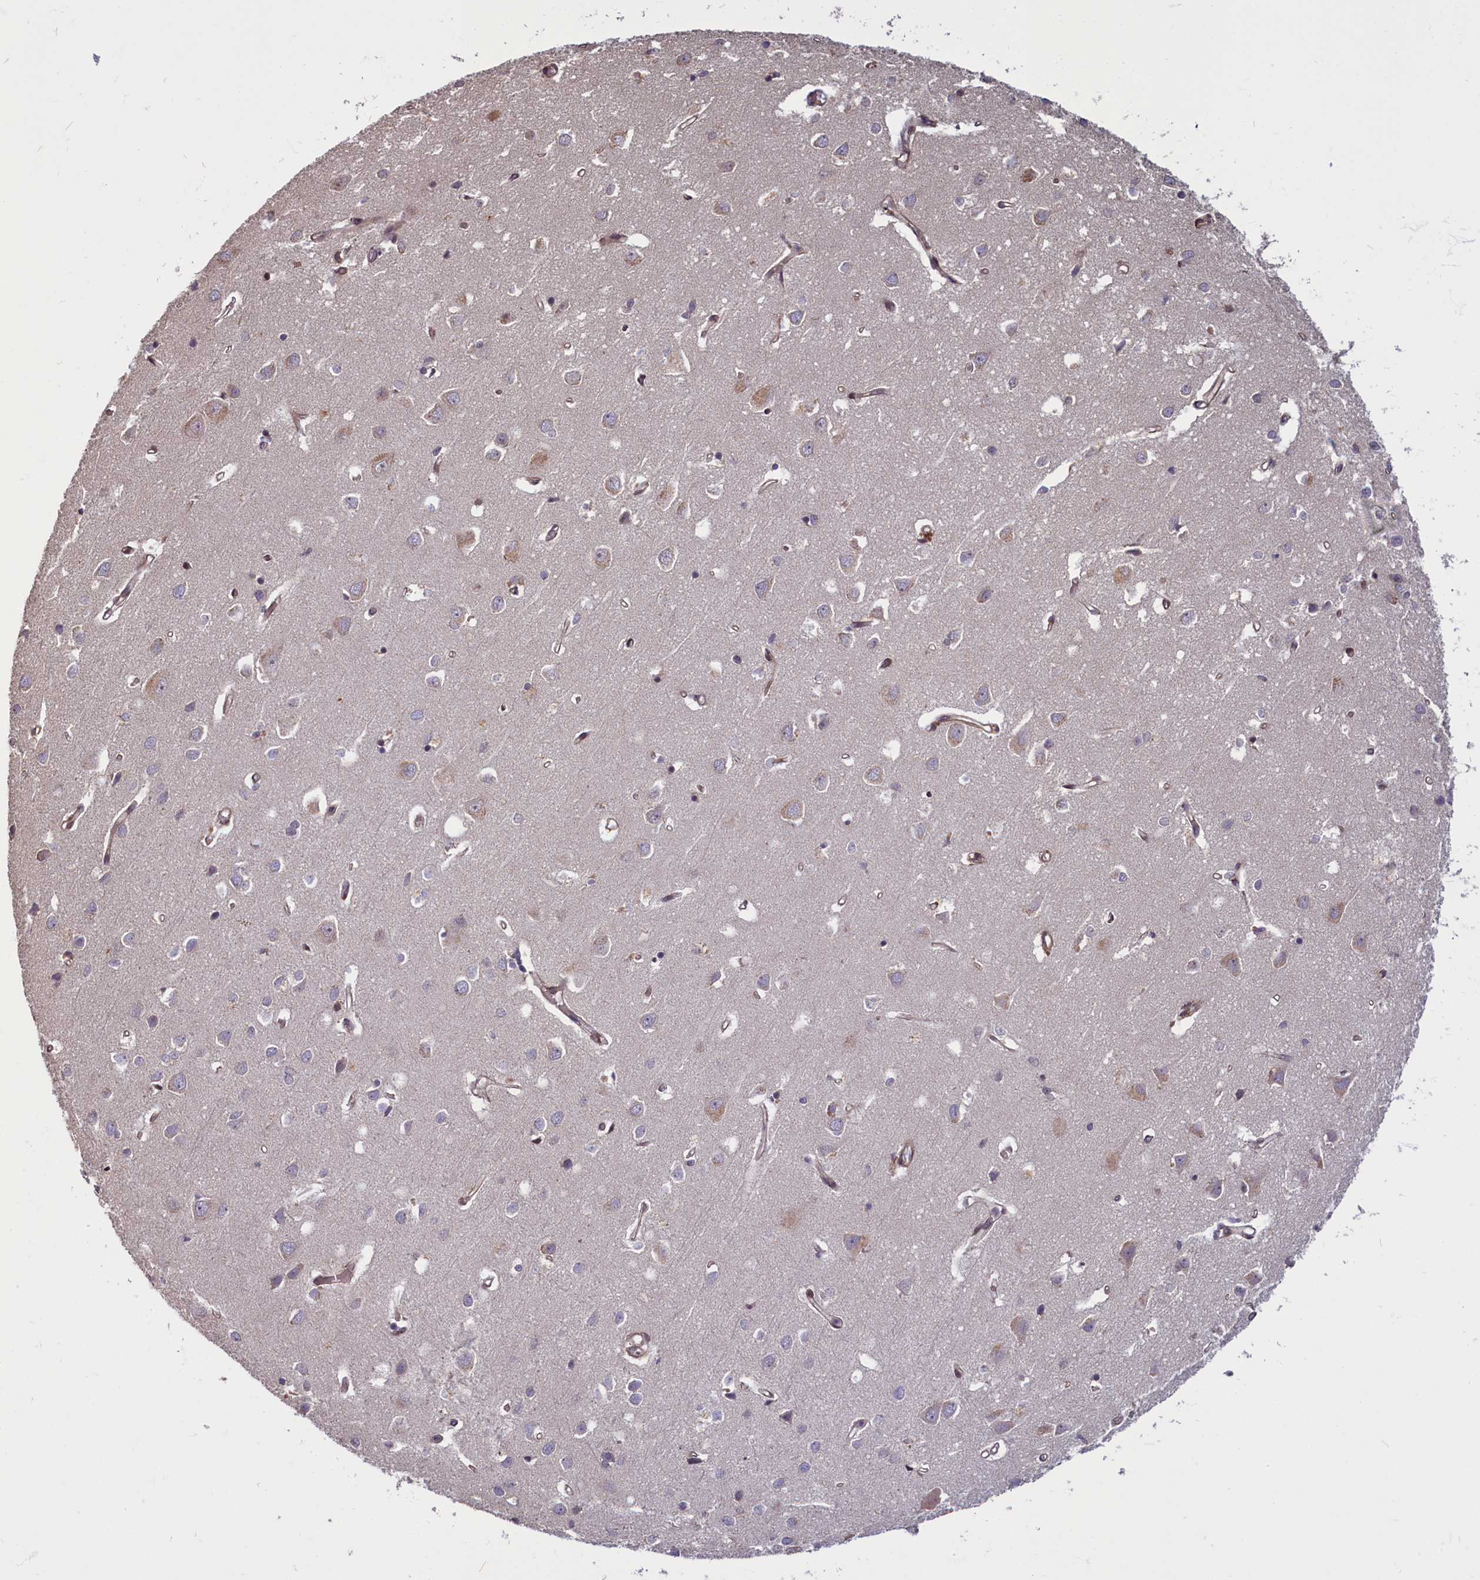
{"staining": {"intensity": "moderate", "quantity": "25%-75%", "location": "cytoplasmic/membranous"}, "tissue": "cerebral cortex", "cell_type": "Endothelial cells", "image_type": "normal", "snomed": [{"axis": "morphology", "description": "Normal tissue, NOS"}, {"axis": "topography", "description": "Cerebral cortex"}], "caption": "An immunohistochemistry (IHC) image of benign tissue is shown. Protein staining in brown shows moderate cytoplasmic/membranous positivity in cerebral cortex within endothelial cells.", "gene": "ENSG00000274944", "patient": {"sex": "female", "age": 64}}